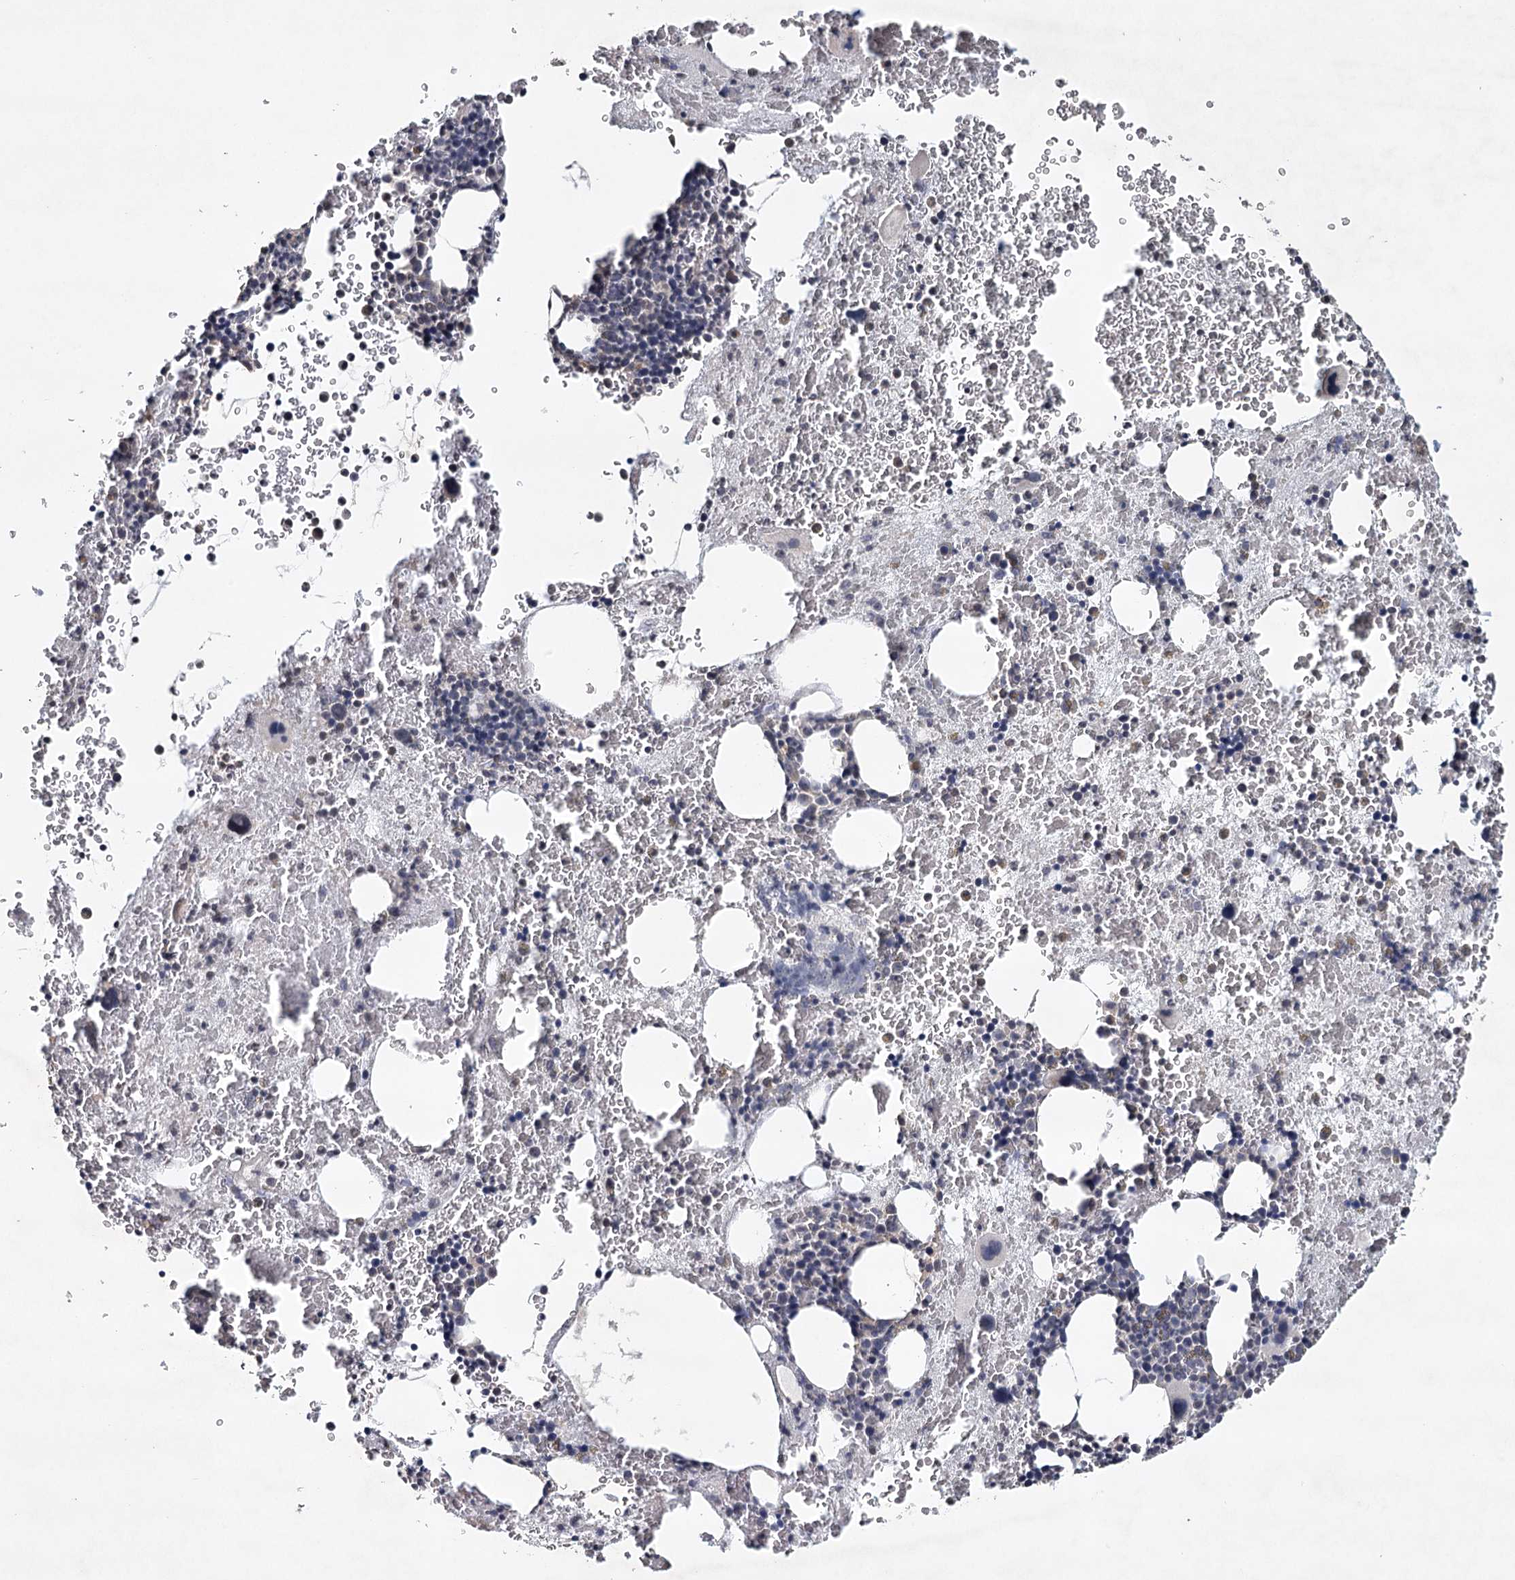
{"staining": {"intensity": "negative", "quantity": "none", "location": "none"}, "tissue": "bone marrow", "cell_type": "Hematopoietic cells", "image_type": "normal", "snomed": [{"axis": "morphology", "description": "Normal tissue, NOS"}, {"axis": "topography", "description": "Bone marrow"}], "caption": "High power microscopy photomicrograph of an IHC histopathology image of normal bone marrow, revealing no significant expression in hematopoietic cells.", "gene": "ICOS", "patient": {"sex": "male", "age": 36}}